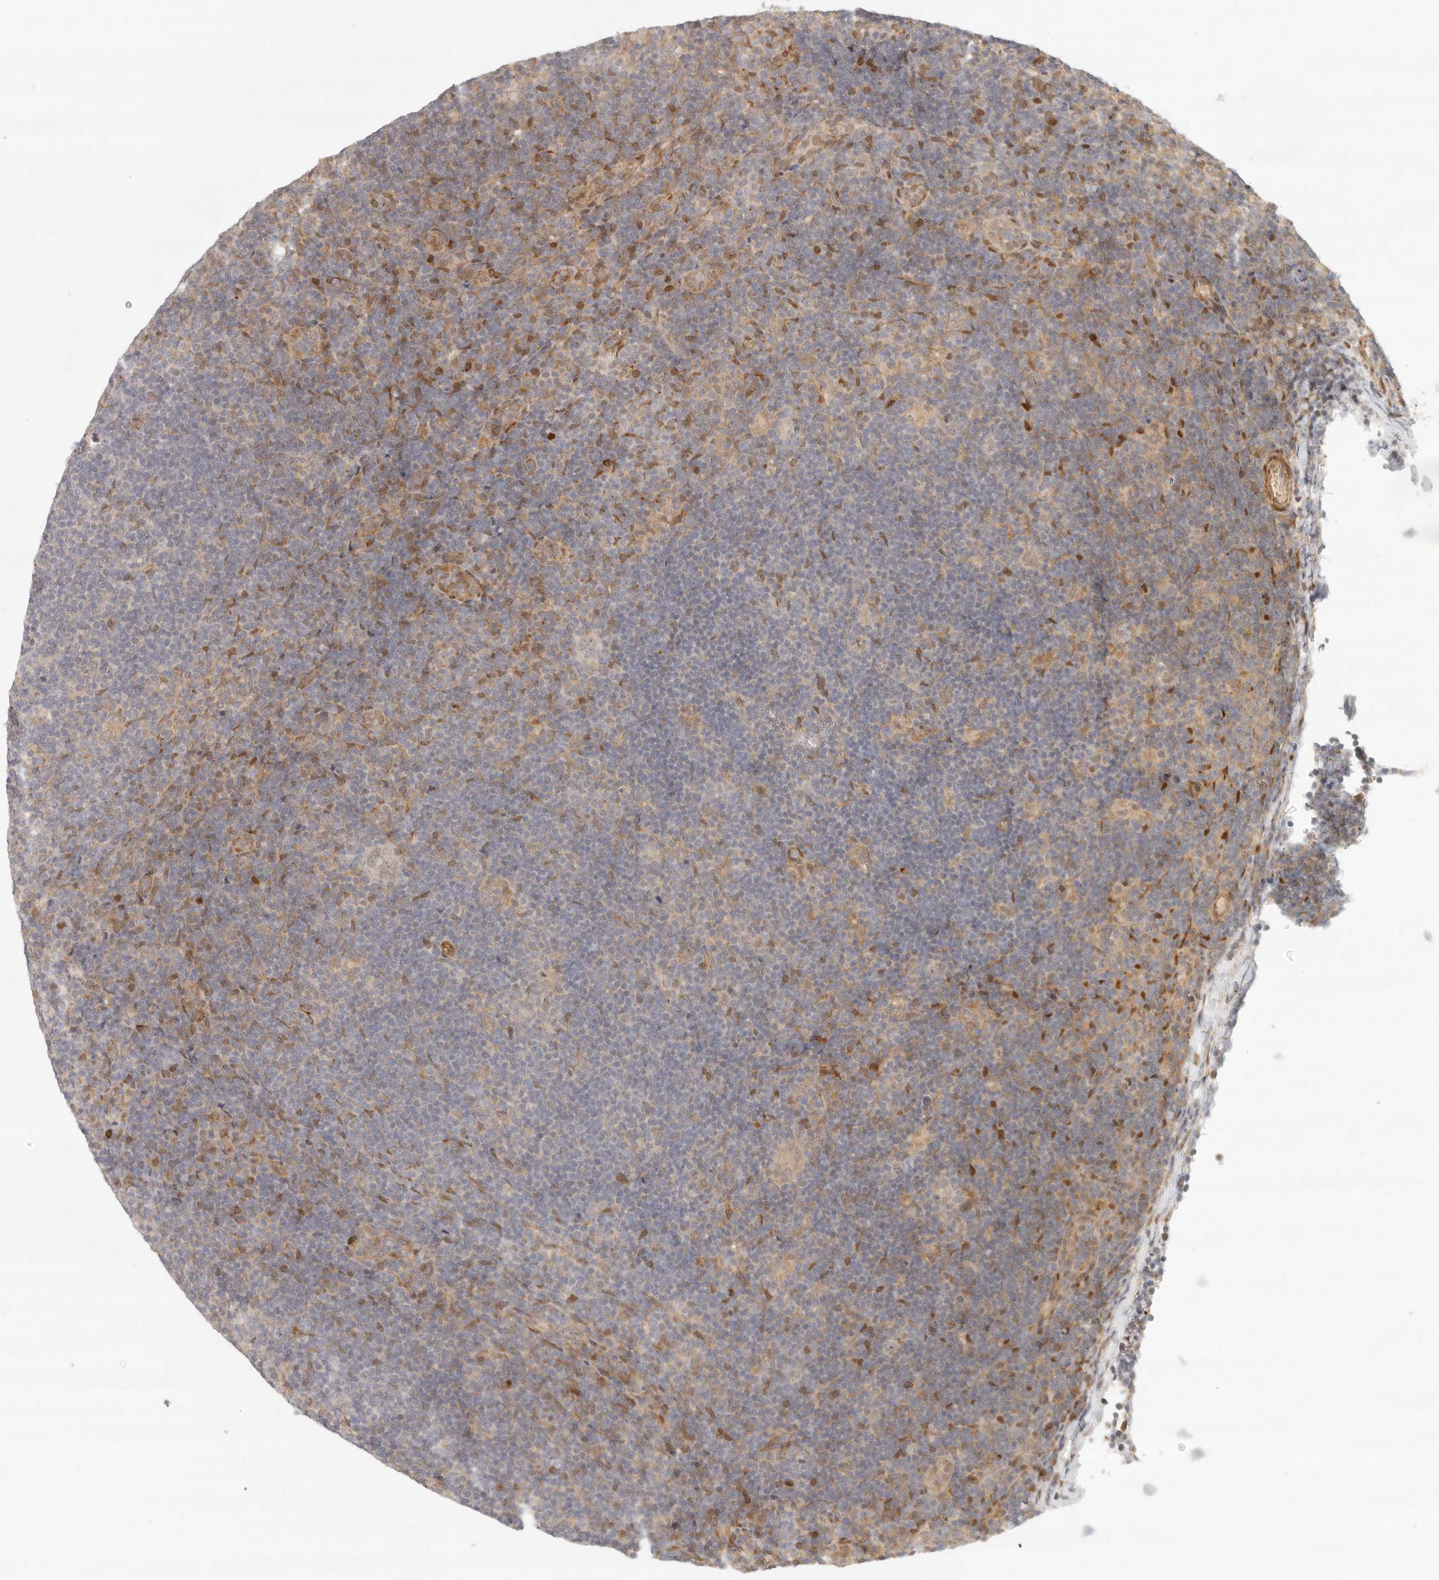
{"staining": {"intensity": "negative", "quantity": "none", "location": "none"}, "tissue": "lymphoma", "cell_type": "Tumor cells", "image_type": "cancer", "snomed": [{"axis": "morphology", "description": "Hodgkin's disease, NOS"}, {"axis": "topography", "description": "Lymph node"}], "caption": "The IHC micrograph has no significant positivity in tumor cells of Hodgkin's disease tissue.", "gene": "AHDC1", "patient": {"sex": "female", "age": 57}}